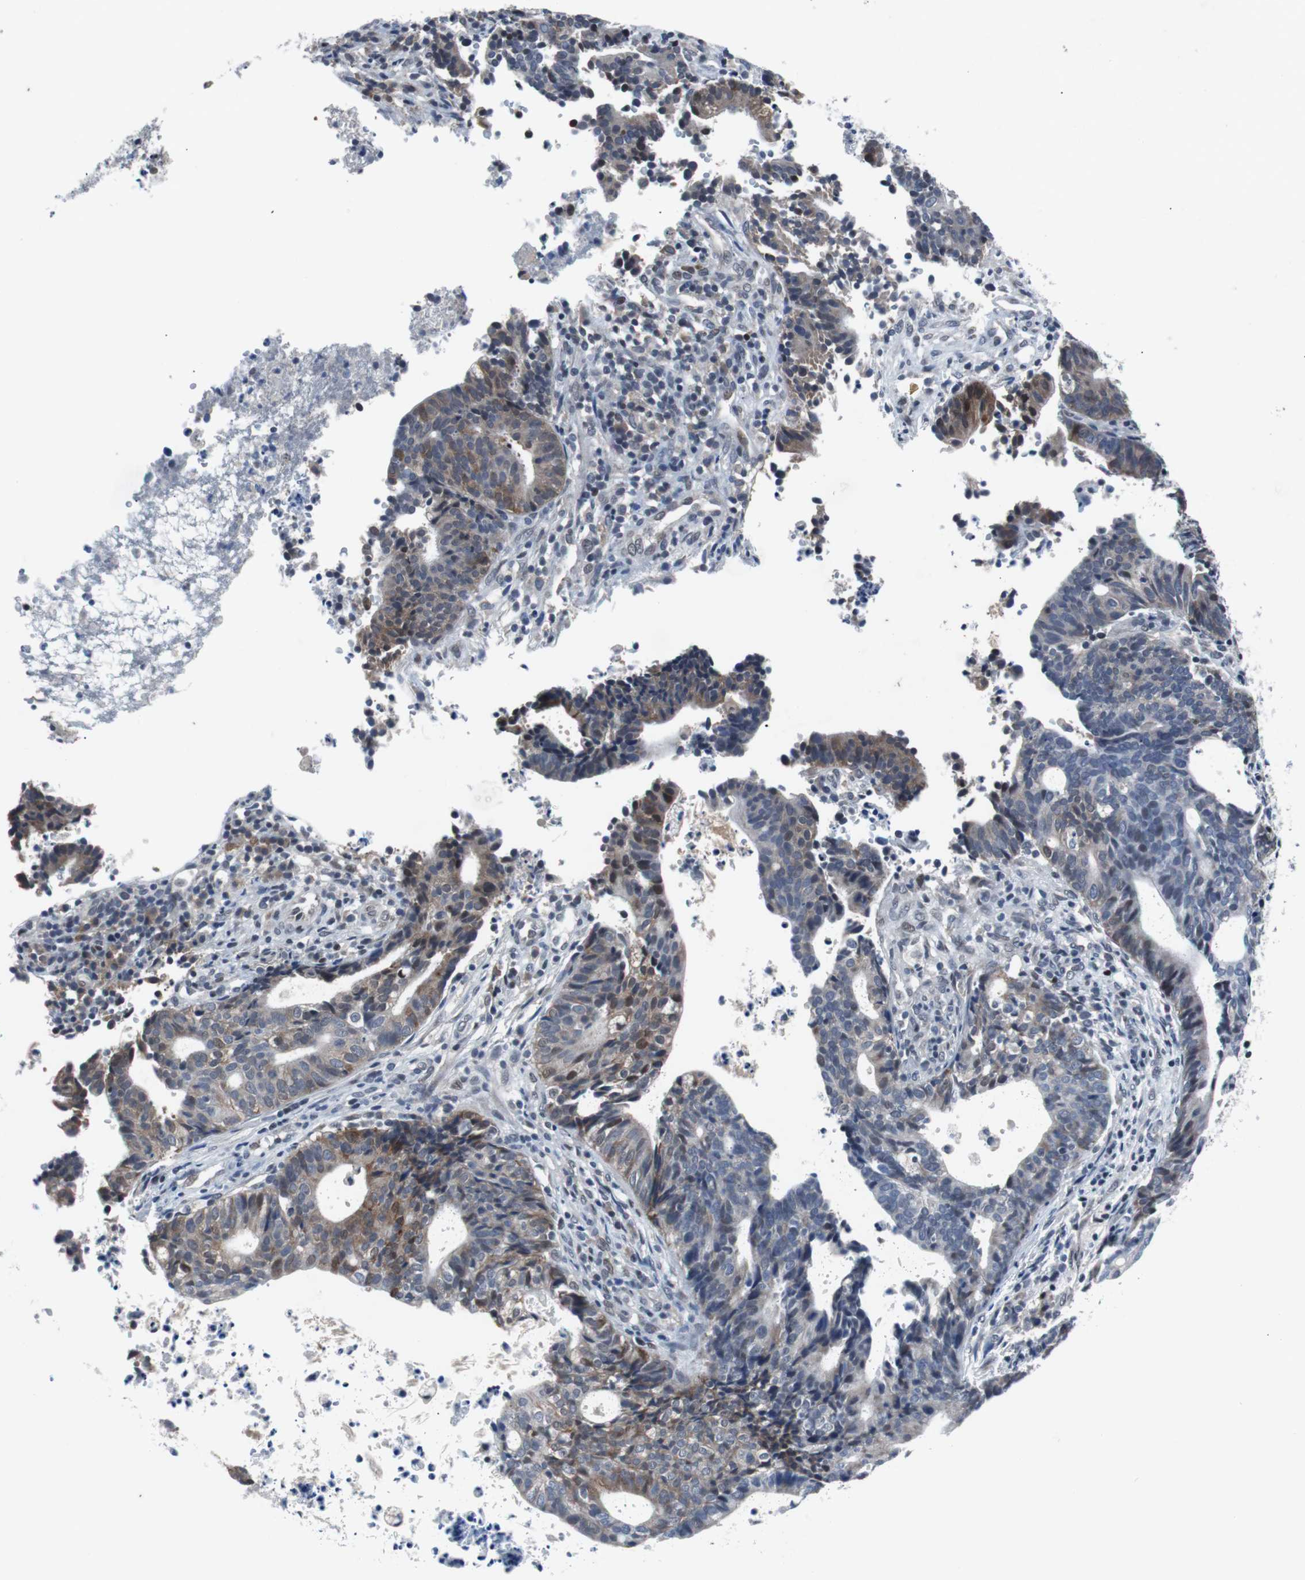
{"staining": {"intensity": "weak", "quantity": "<25%", "location": "cytoplasmic/membranous,nuclear"}, "tissue": "endometrial cancer", "cell_type": "Tumor cells", "image_type": "cancer", "snomed": [{"axis": "morphology", "description": "Adenocarcinoma, NOS"}, {"axis": "topography", "description": "Uterus"}], "caption": "Histopathology image shows no significant protein expression in tumor cells of endometrial adenocarcinoma.", "gene": "TP63", "patient": {"sex": "female", "age": 83}}